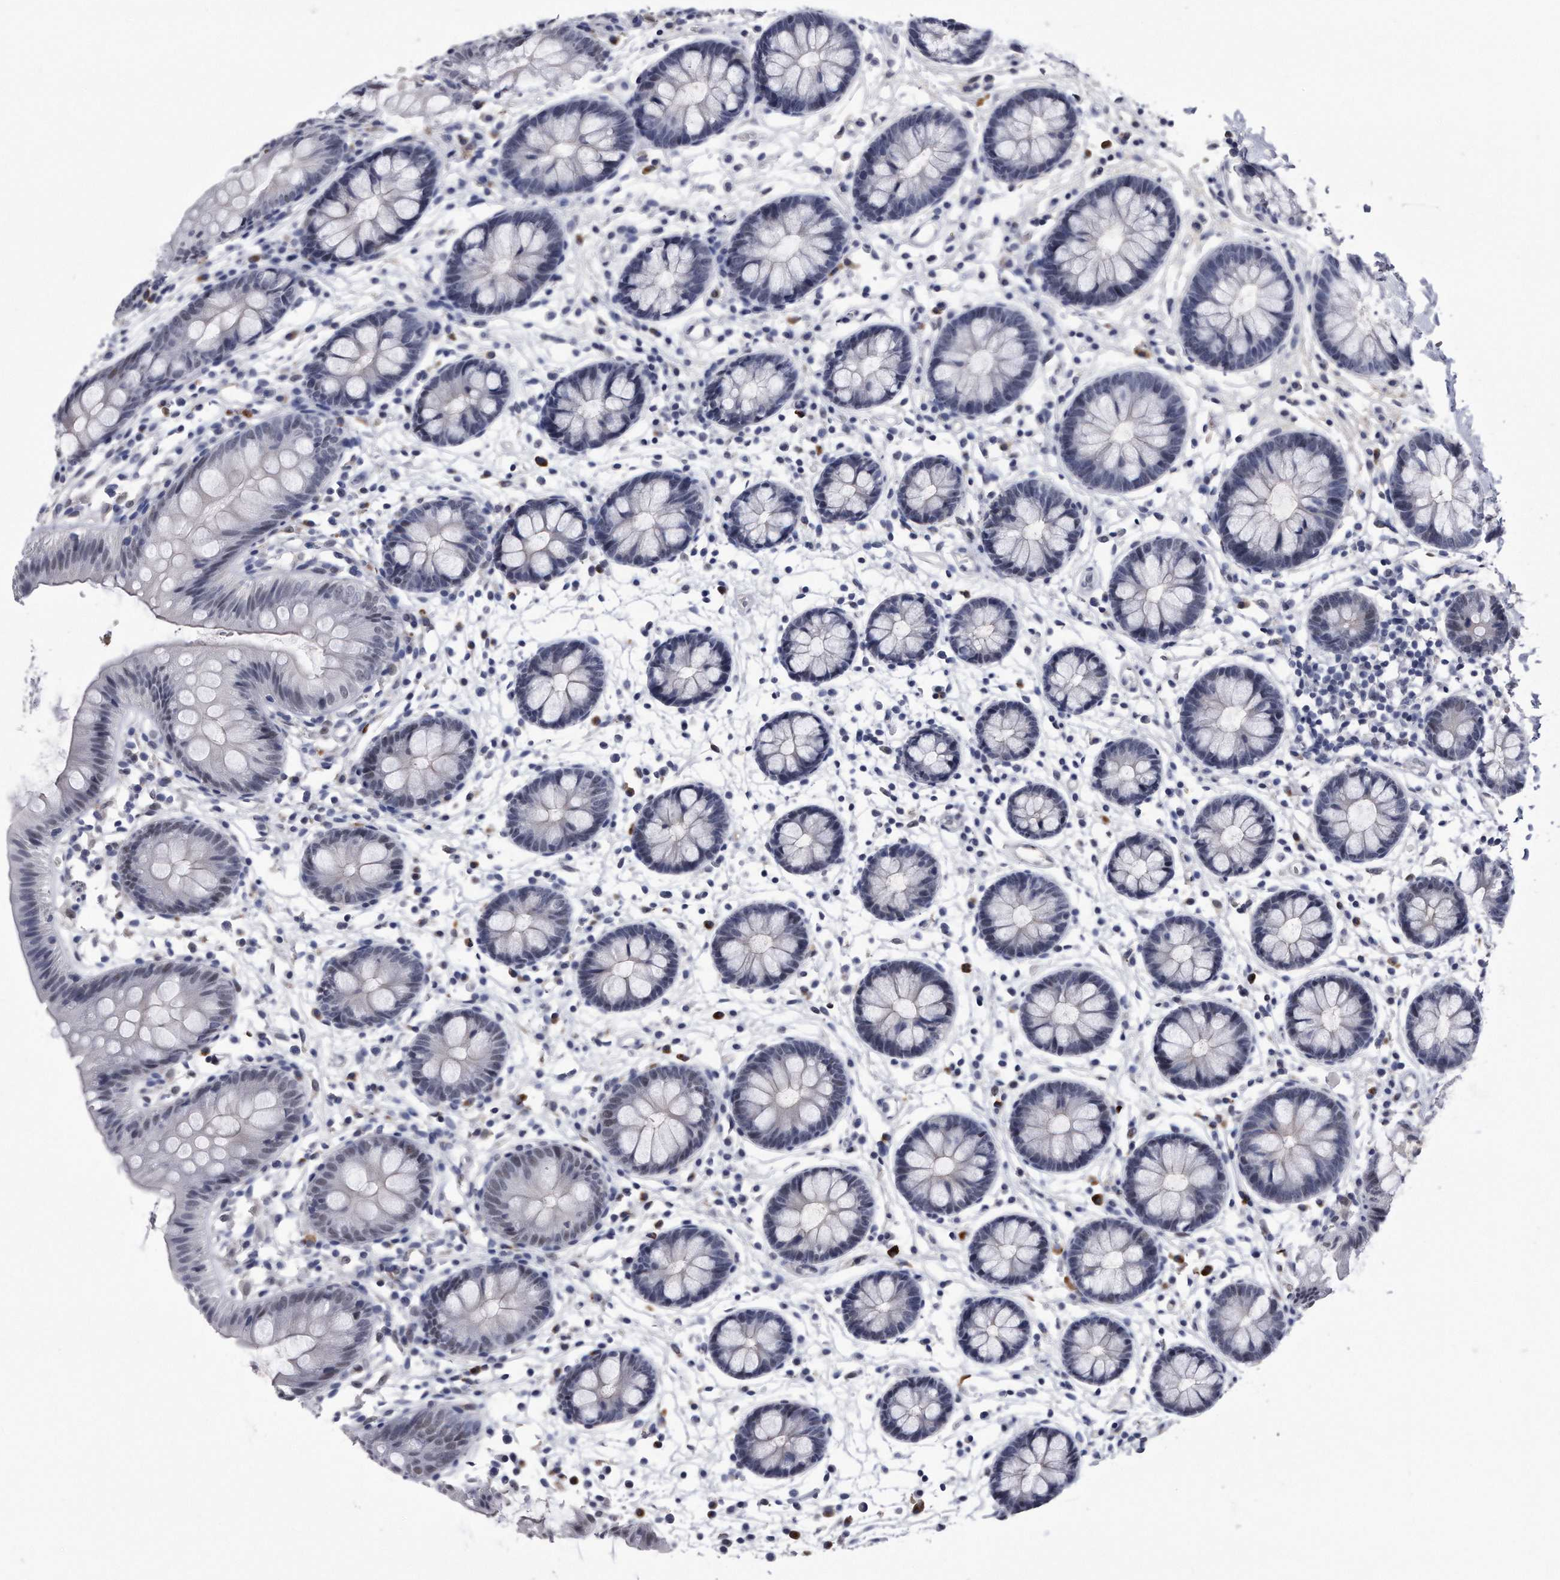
{"staining": {"intensity": "negative", "quantity": "none", "location": "none"}, "tissue": "colon", "cell_type": "Endothelial cells", "image_type": "normal", "snomed": [{"axis": "morphology", "description": "Normal tissue, NOS"}, {"axis": "topography", "description": "Colon"}], "caption": "Immunohistochemistry (IHC) of normal human colon reveals no staining in endothelial cells.", "gene": "KCTD8", "patient": {"sex": "male", "age": 56}}